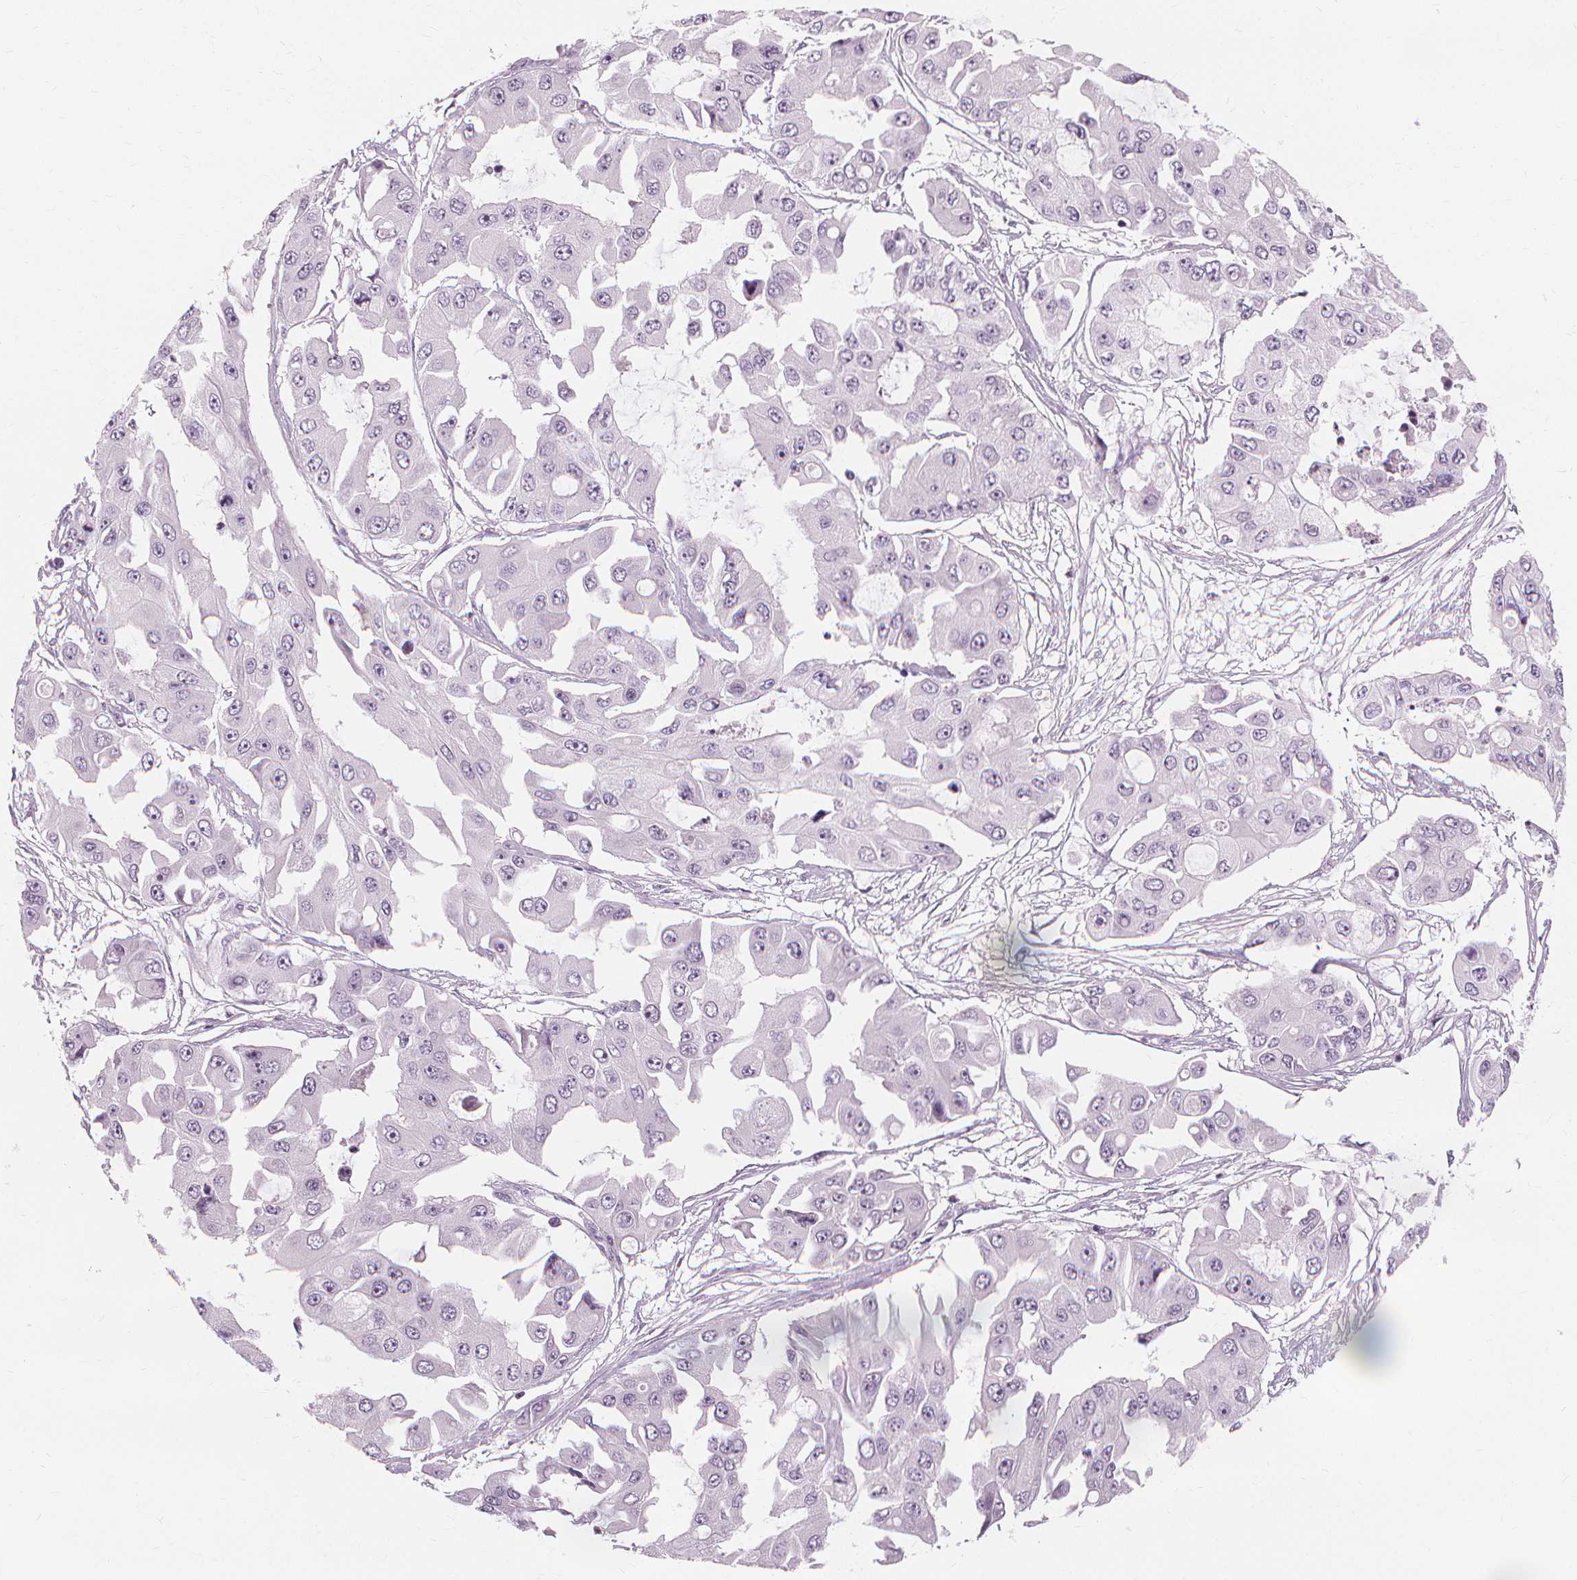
{"staining": {"intensity": "negative", "quantity": "none", "location": "none"}, "tissue": "ovarian cancer", "cell_type": "Tumor cells", "image_type": "cancer", "snomed": [{"axis": "morphology", "description": "Cystadenocarcinoma, serous, NOS"}, {"axis": "topography", "description": "Ovary"}], "caption": "Protein analysis of ovarian cancer reveals no significant expression in tumor cells.", "gene": "MUC12", "patient": {"sex": "female", "age": 56}}